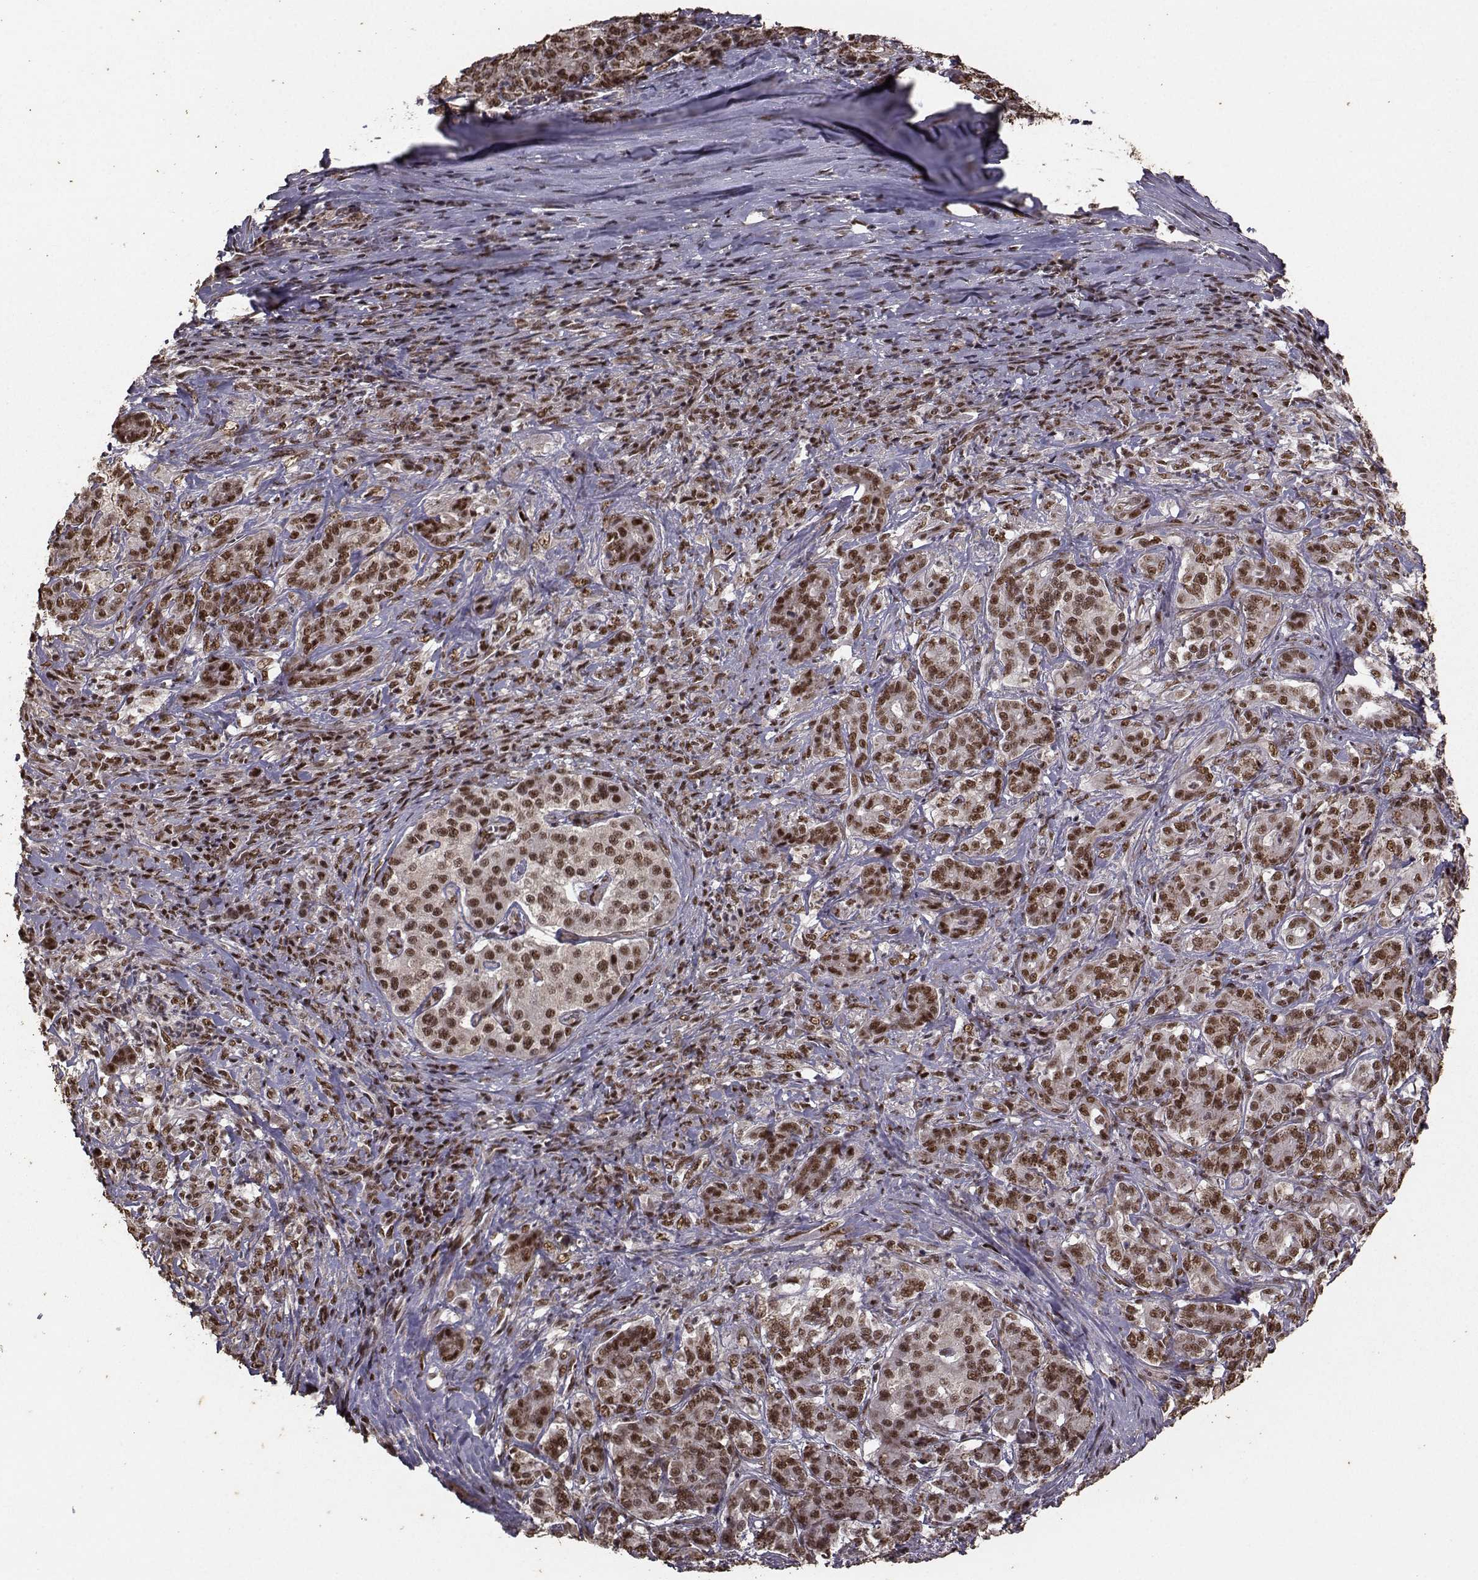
{"staining": {"intensity": "strong", "quantity": ">75%", "location": "nuclear"}, "tissue": "pancreatic cancer", "cell_type": "Tumor cells", "image_type": "cancer", "snomed": [{"axis": "morphology", "description": "Normal tissue, NOS"}, {"axis": "morphology", "description": "Inflammation, NOS"}, {"axis": "morphology", "description": "Adenocarcinoma, NOS"}, {"axis": "topography", "description": "Pancreas"}], "caption": "This micrograph exhibits immunohistochemistry staining of human pancreatic cancer, with high strong nuclear positivity in about >75% of tumor cells.", "gene": "SF1", "patient": {"sex": "male", "age": 57}}